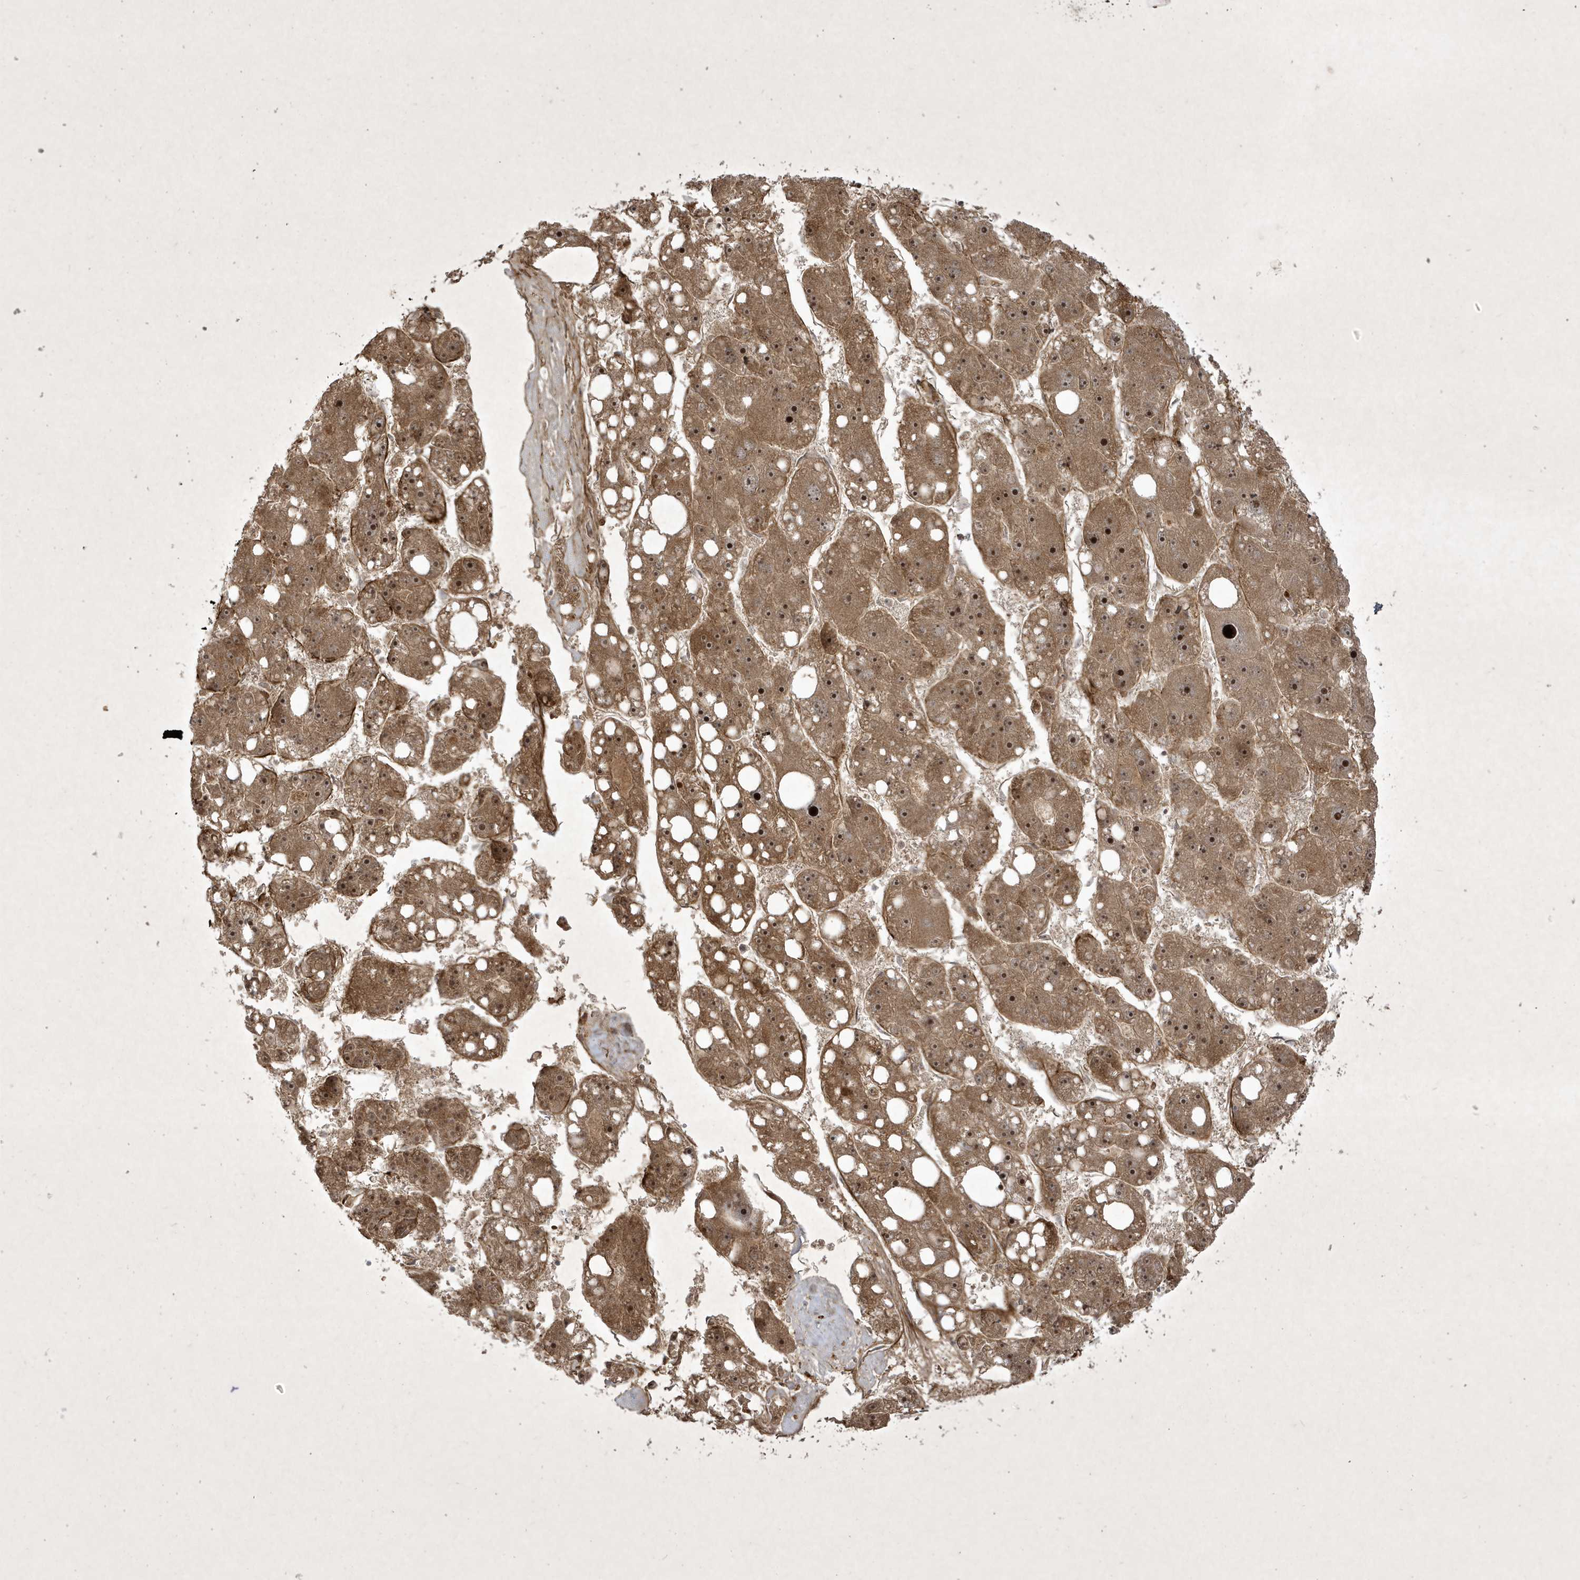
{"staining": {"intensity": "moderate", "quantity": ">75%", "location": "cytoplasmic/membranous,nuclear"}, "tissue": "liver cancer", "cell_type": "Tumor cells", "image_type": "cancer", "snomed": [{"axis": "morphology", "description": "Carcinoma, Hepatocellular, NOS"}, {"axis": "topography", "description": "Liver"}], "caption": "Brown immunohistochemical staining in human liver hepatocellular carcinoma reveals moderate cytoplasmic/membranous and nuclear expression in approximately >75% of tumor cells.", "gene": "FAM83C", "patient": {"sex": "female", "age": 61}}